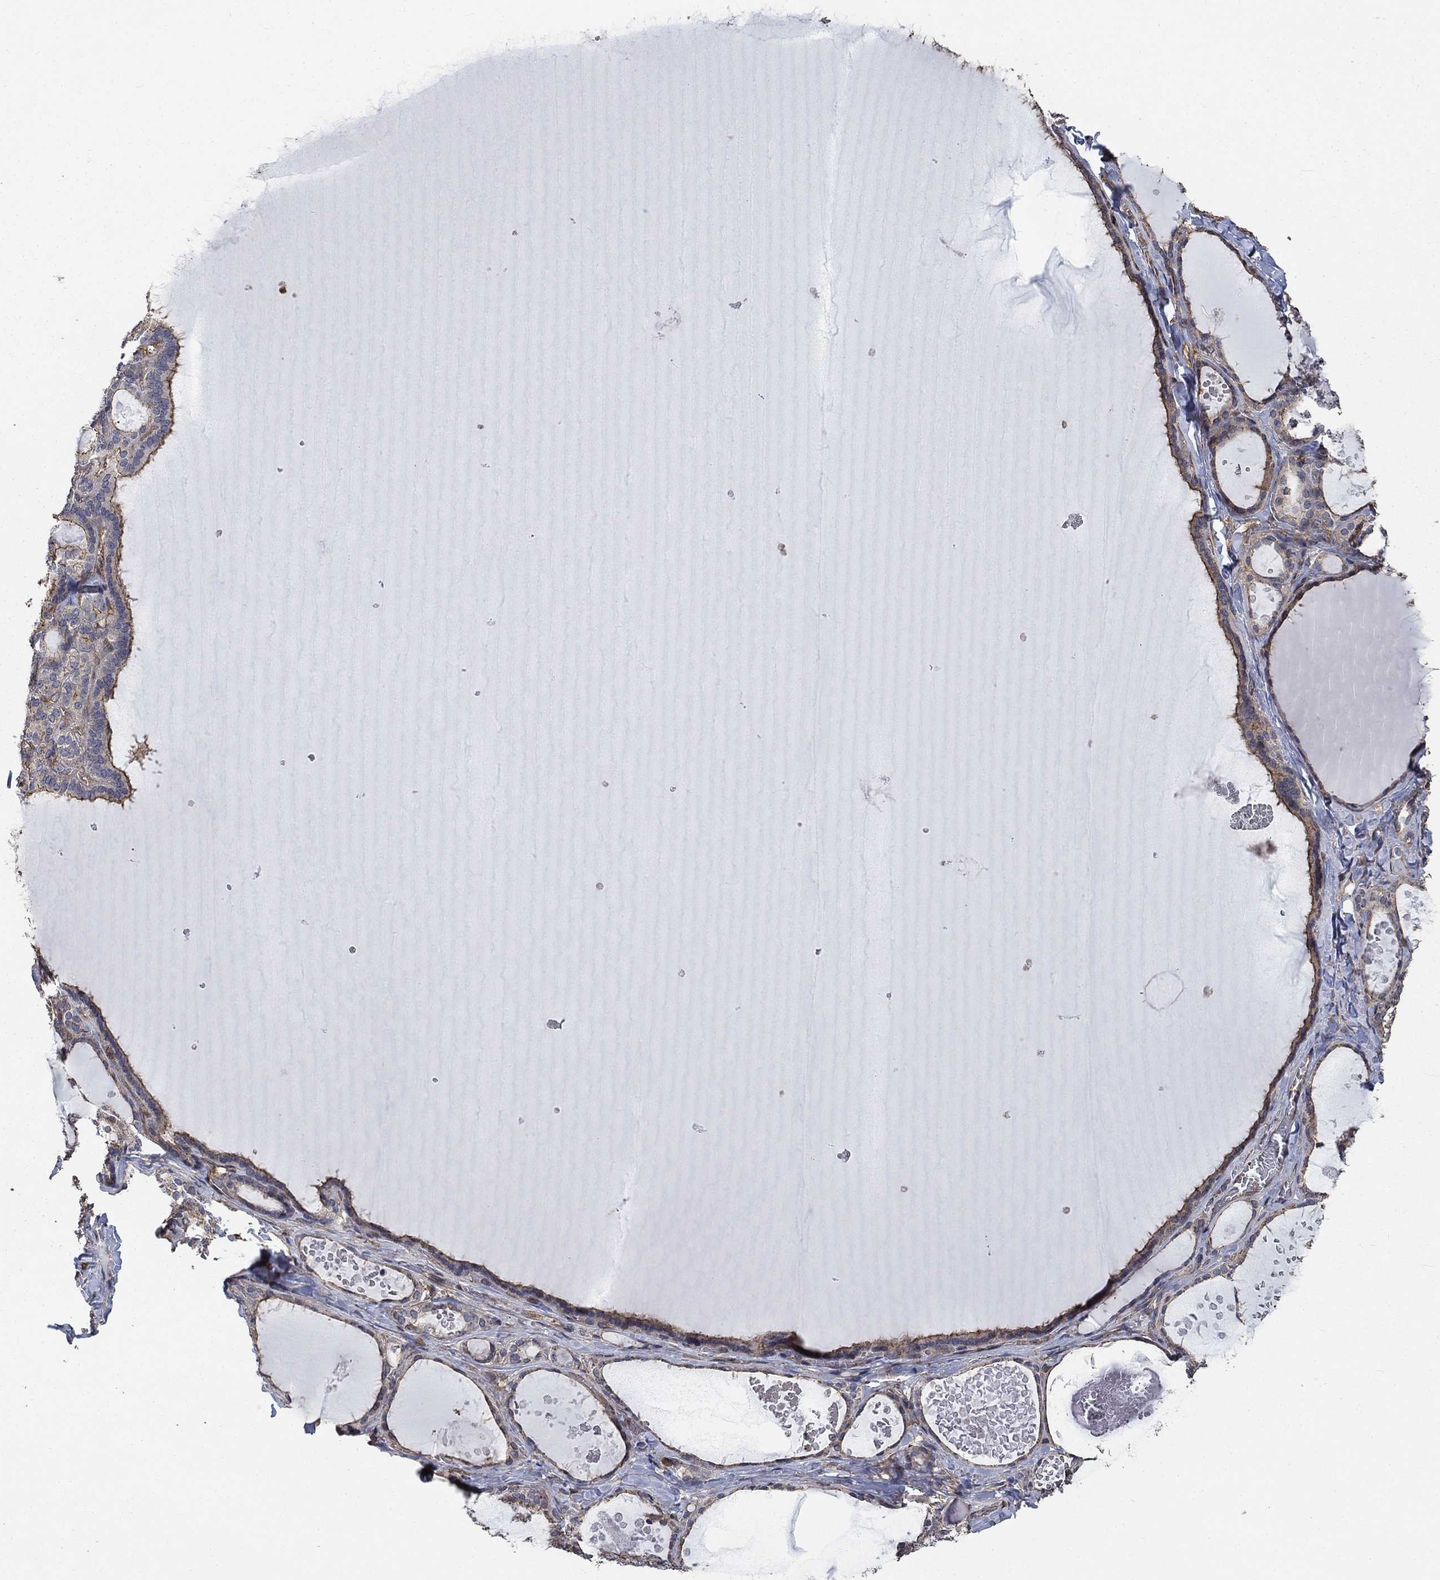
{"staining": {"intensity": "weak", "quantity": ">75%", "location": "cytoplasmic/membranous"}, "tissue": "thyroid gland", "cell_type": "Glandular cells", "image_type": "normal", "snomed": [{"axis": "morphology", "description": "Normal tissue, NOS"}, {"axis": "topography", "description": "Thyroid gland"}], "caption": "Immunohistochemical staining of benign human thyroid gland reveals weak cytoplasmic/membranous protein staining in approximately >75% of glandular cells.", "gene": "PDE3A", "patient": {"sex": "female", "age": 56}}